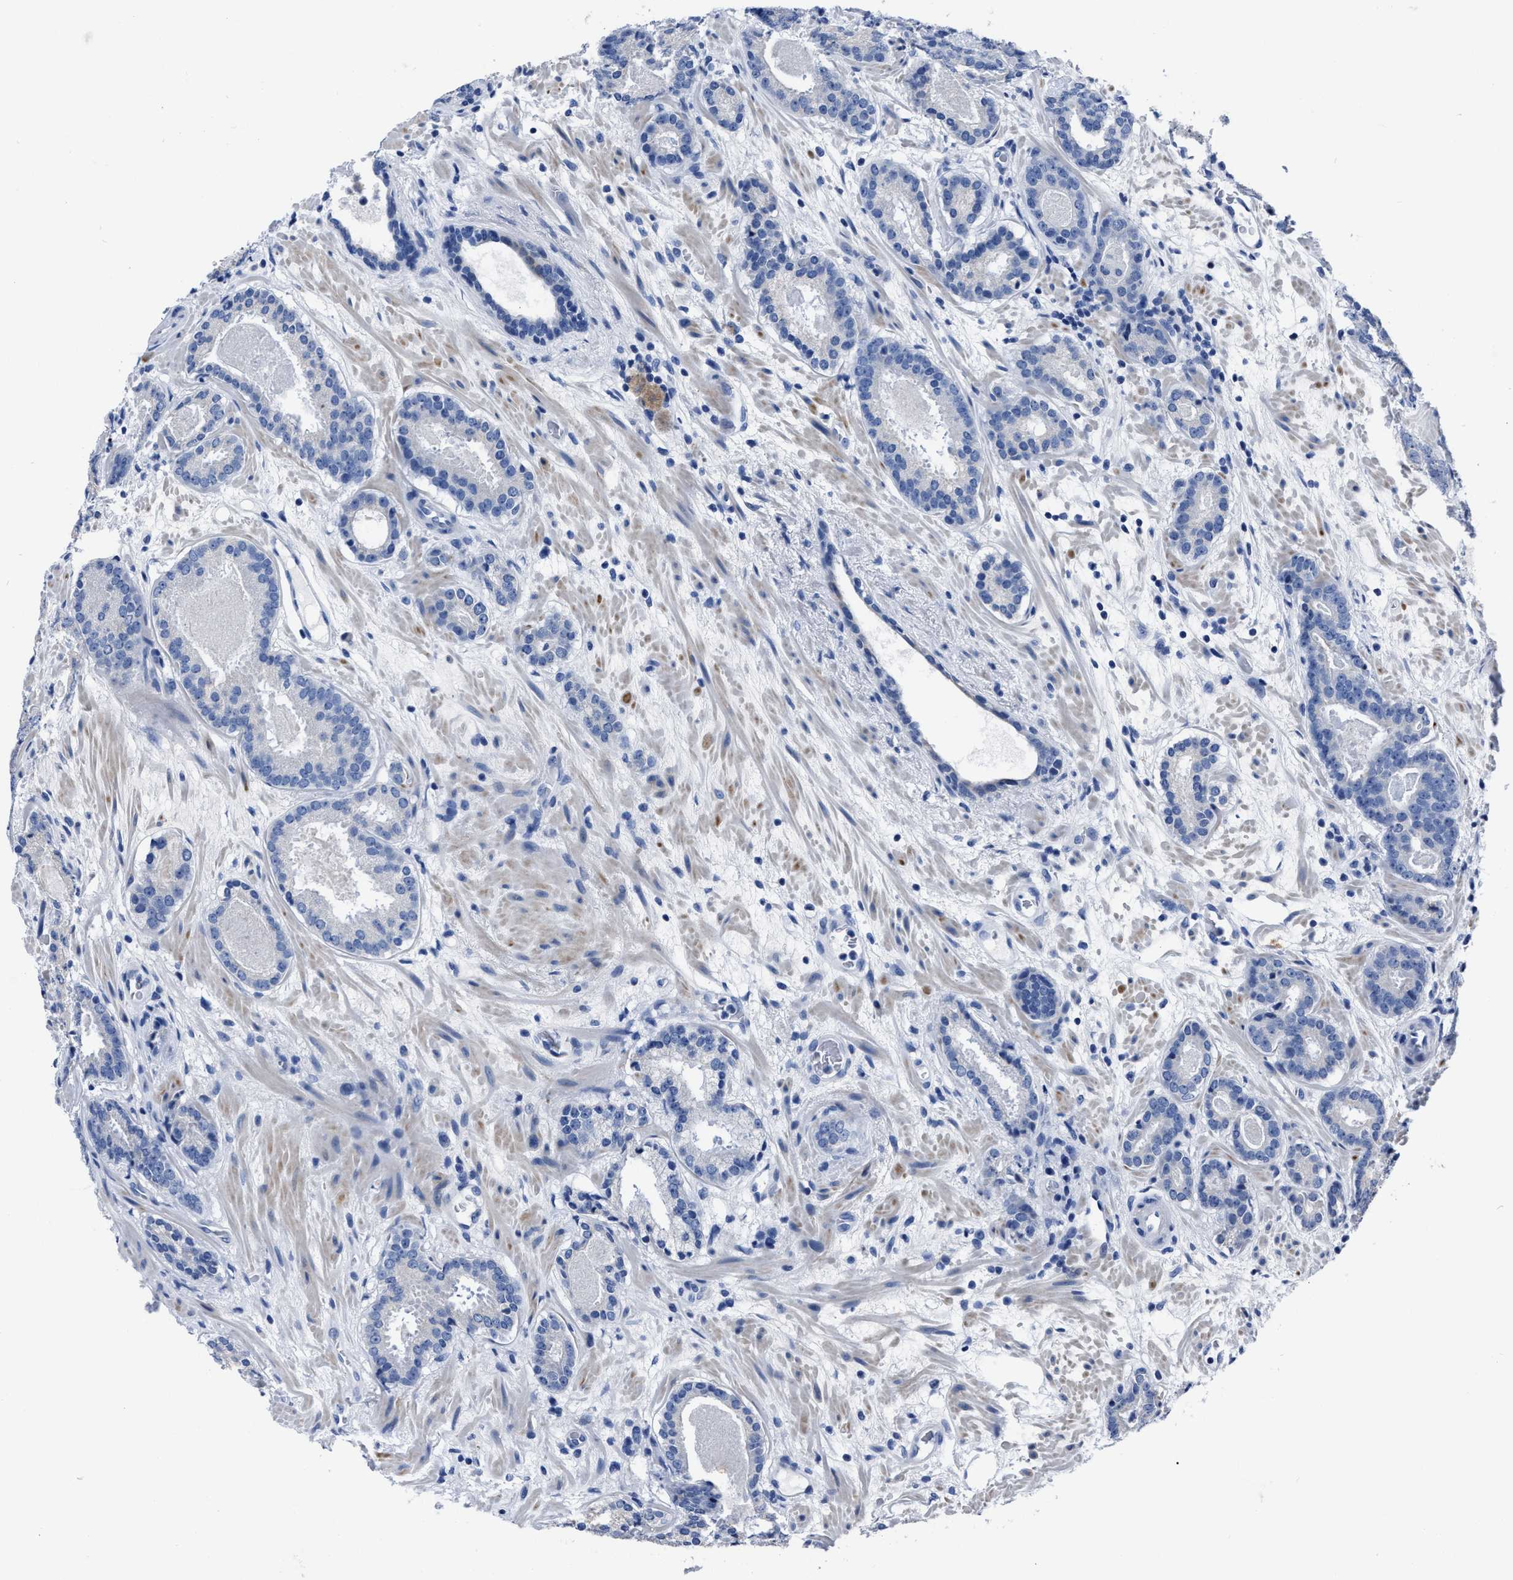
{"staining": {"intensity": "negative", "quantity": "none", "location": "none"}, "tissue": "prostate cancer", "cell_type": "Tumor cells", "image_type": "cancer", "snomed": [{"axis": "morphology", "description": "Adenocarcinoma, Low grade"}, {"axis": "topography", "description": "Prostate"}], "caption": "High magnification brightfield microscopy of prostate cancer stained with DAB (3,3'-diaminobenzidine) (brown) and counterstained with hematoxylin (blue): tumor cells show no significant staining.", "gene": "MOV10L1", "patient": {"sex": "male", "age": 69}}